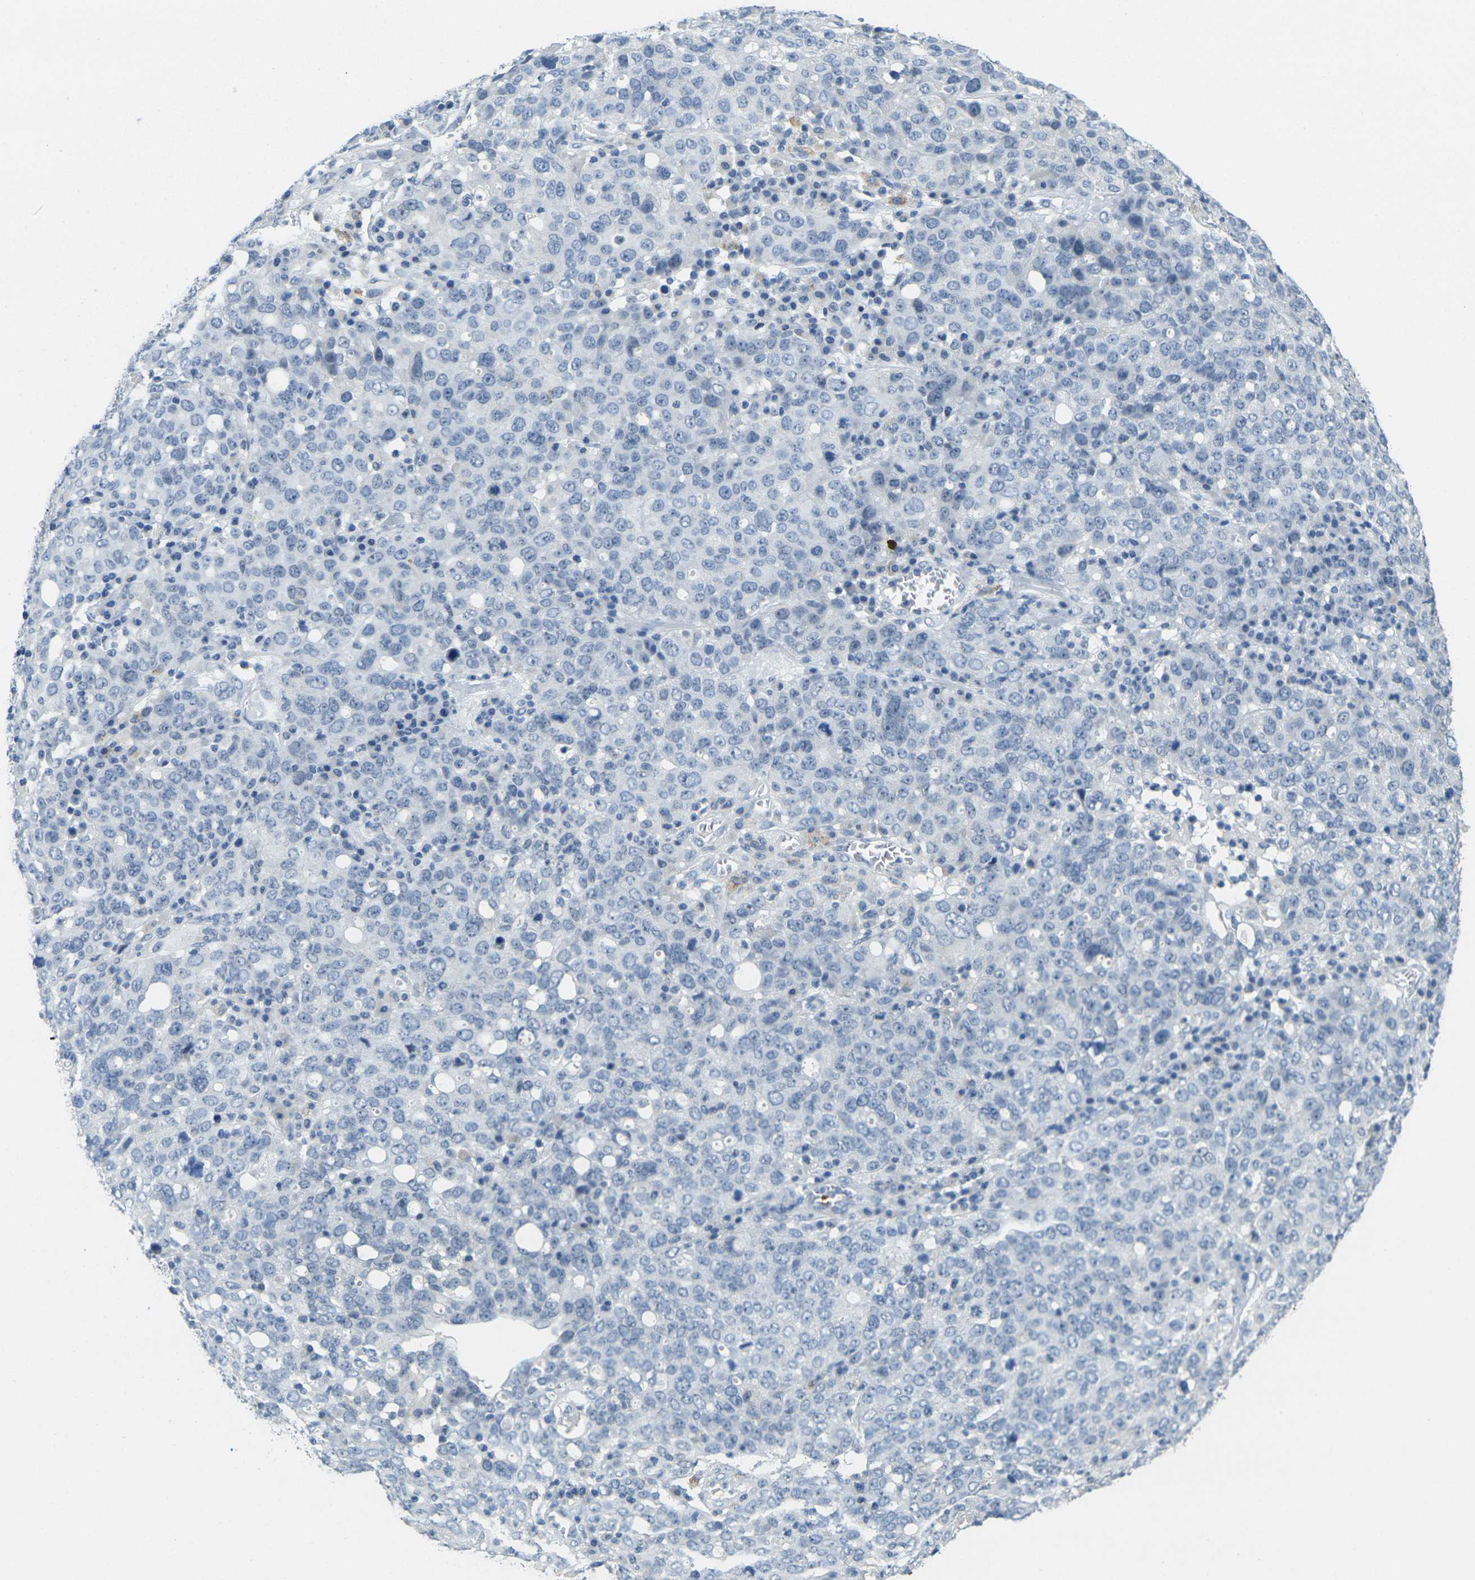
{"staining": {"intensity": "negative", "quantity": "none", "location": "none"}, "tissue": "ovarian cancer", "cell_type": "Tumor cells", "image_type": "cancer", "snomed": [{"axis": "morphology", "description": "Carcinoma, endometroid"}, {"axis": "topography", "description": "Ovary"}], "caption": "Immunohistochemical staining of human endometroid carcinoma (ovarian) shows no significant expression in tumor cells.", "gene": "GPR15", "patient": {"sex": "female", "age": 62}}